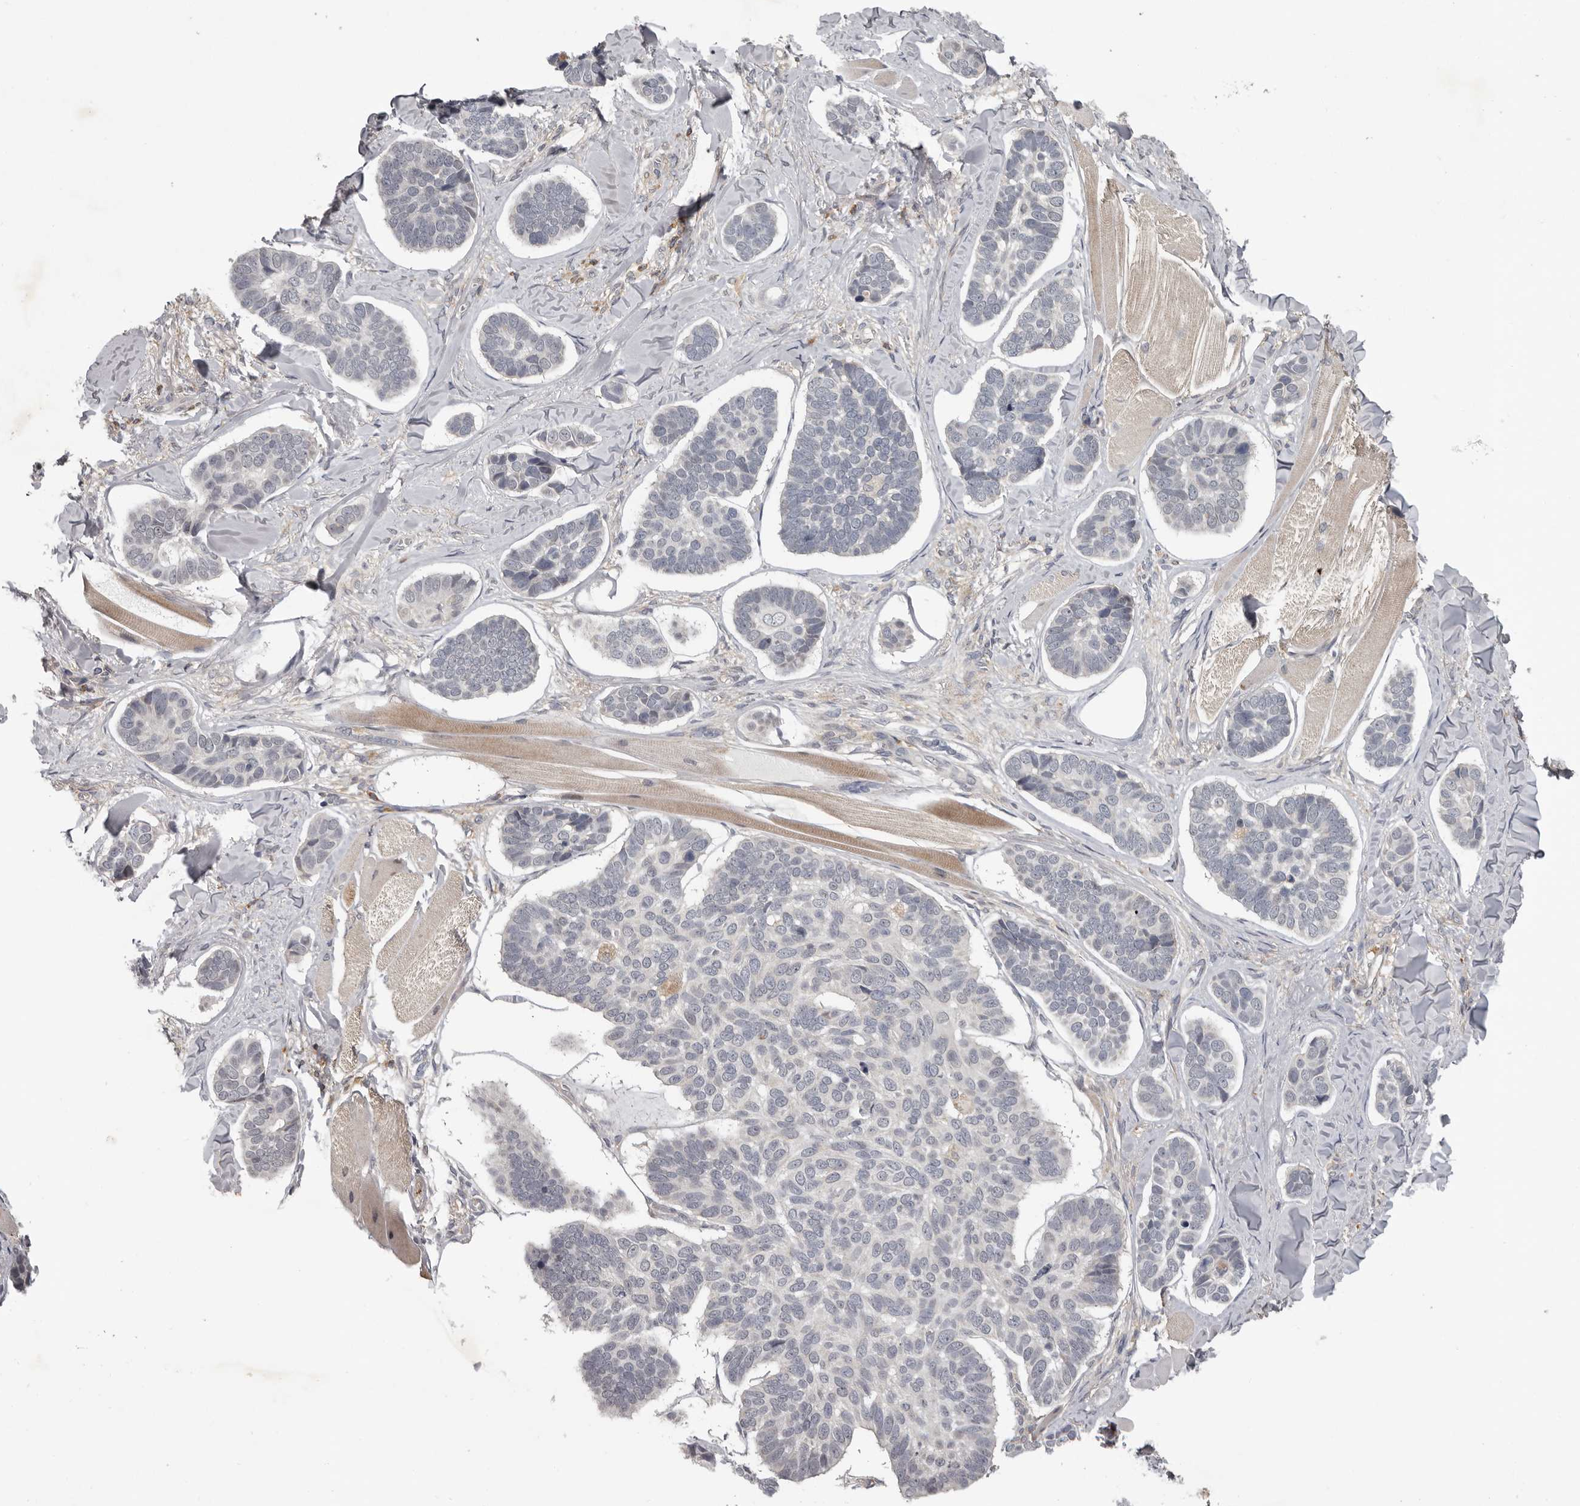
{"staining": {"intensity": "negative", "quantity": "none", "location": "none"}, "tissue": "skin cancer", "cell_type": "Tumor cells", "image_type": "cancer", "snomed": [{"axis": "morphology", "description": "Basal cell carcinoma"}, {"axis": "topography", "description": "Skin"}], "caption": "Immunohistochemical staining of skin cancer demonstrates no significant staining in tumor cells.", "gene": "ANKRD44", "patient": {"sex": "male", "age": 62}}